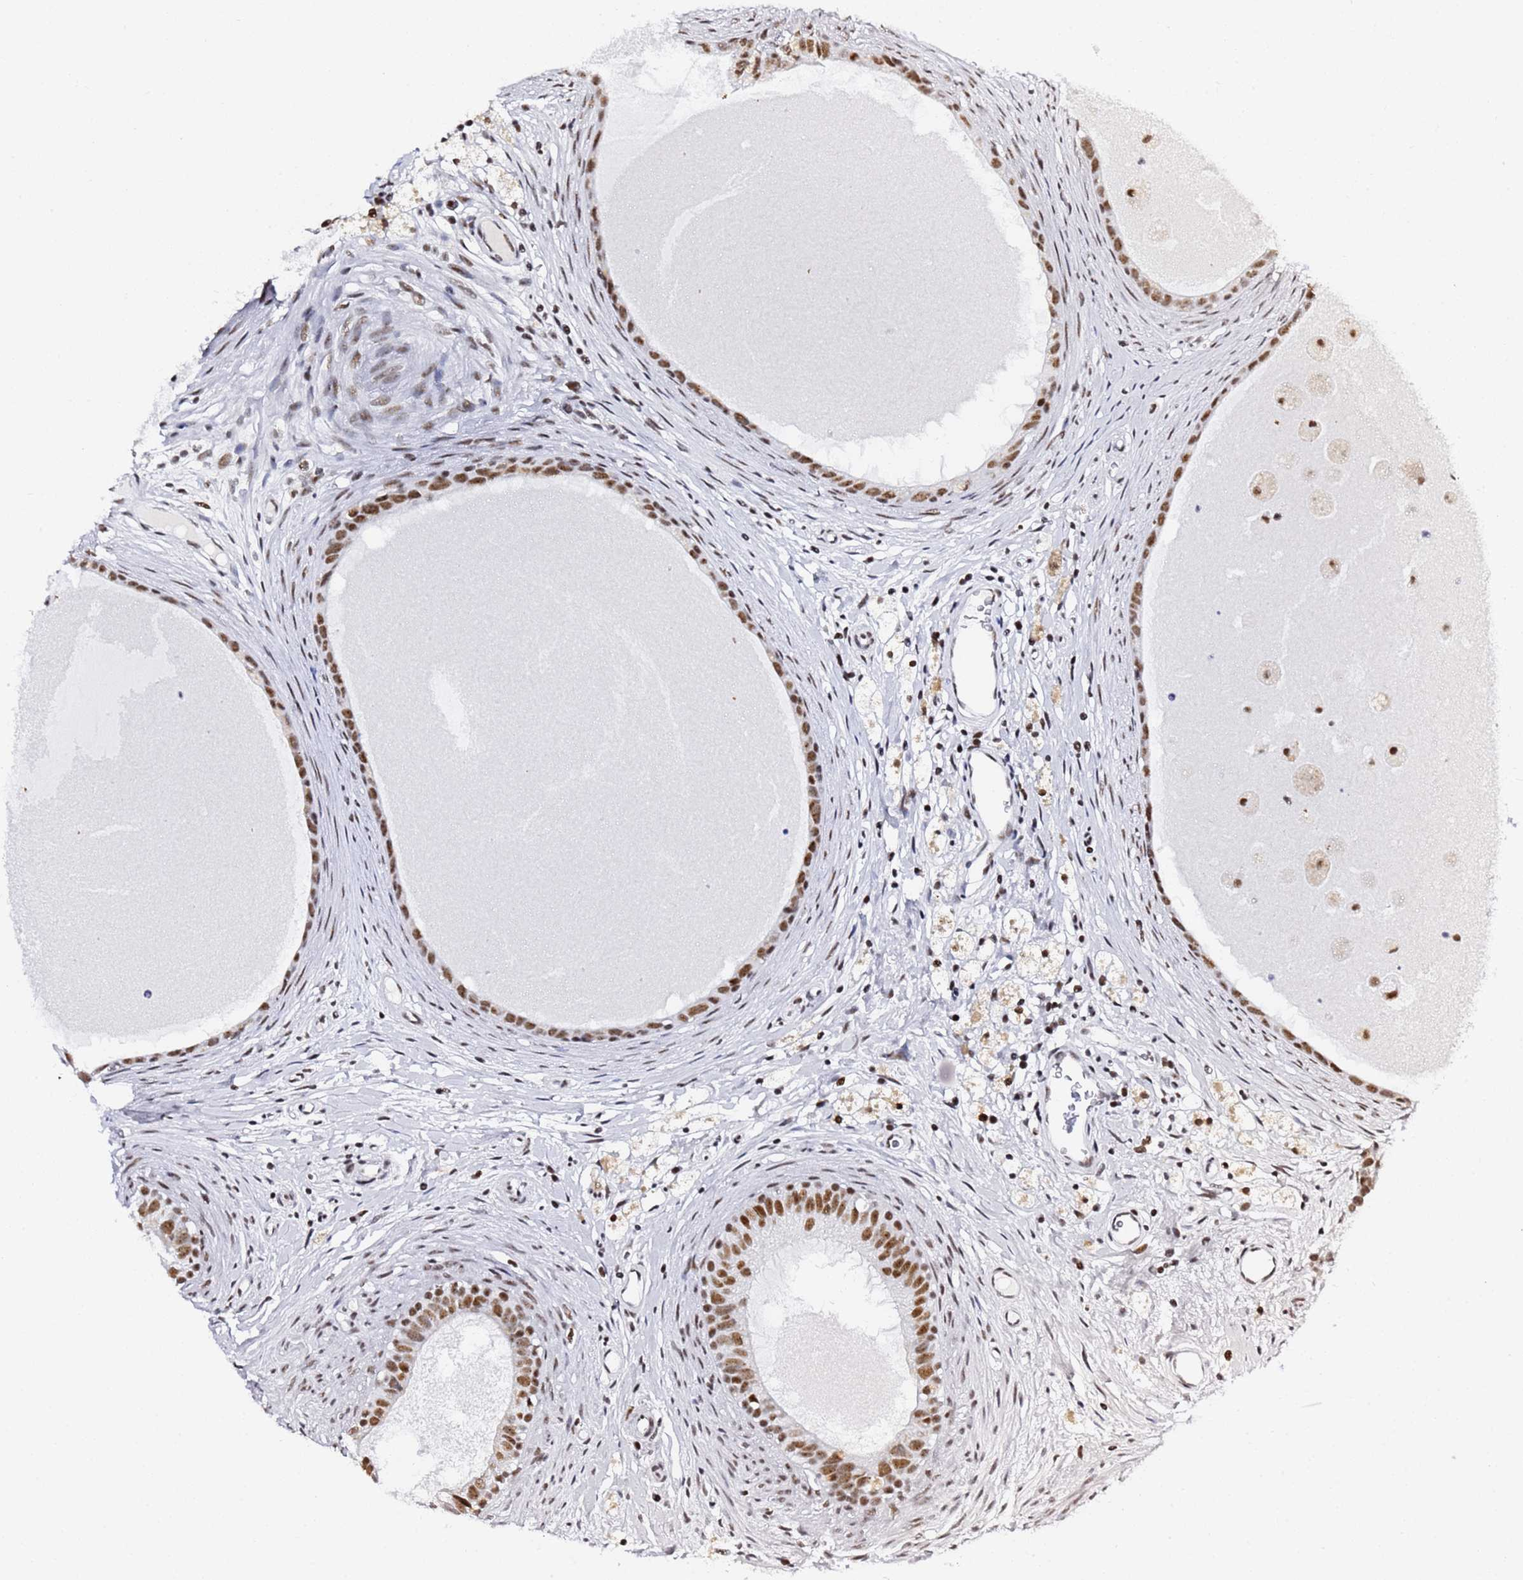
{"staining": {"intensity": "strong", "quantity": ">75%", "location": "nuclear"}, "tissue": "epididymis", "cell_type": "Glandular cells", "image_type": "normal", "snomed": [{"axis": "morphology", "description": "Normal tissue, NOS"}, {"axis": "topography", "description": "Epididymis"}], "caption": "Brown immunohistochemical staining in benign epididymis shows strong nuclear expression in about >75% of glandular cells.", "gene": "SNRPA1", "patient": {"sex": "male", "age": 80}}